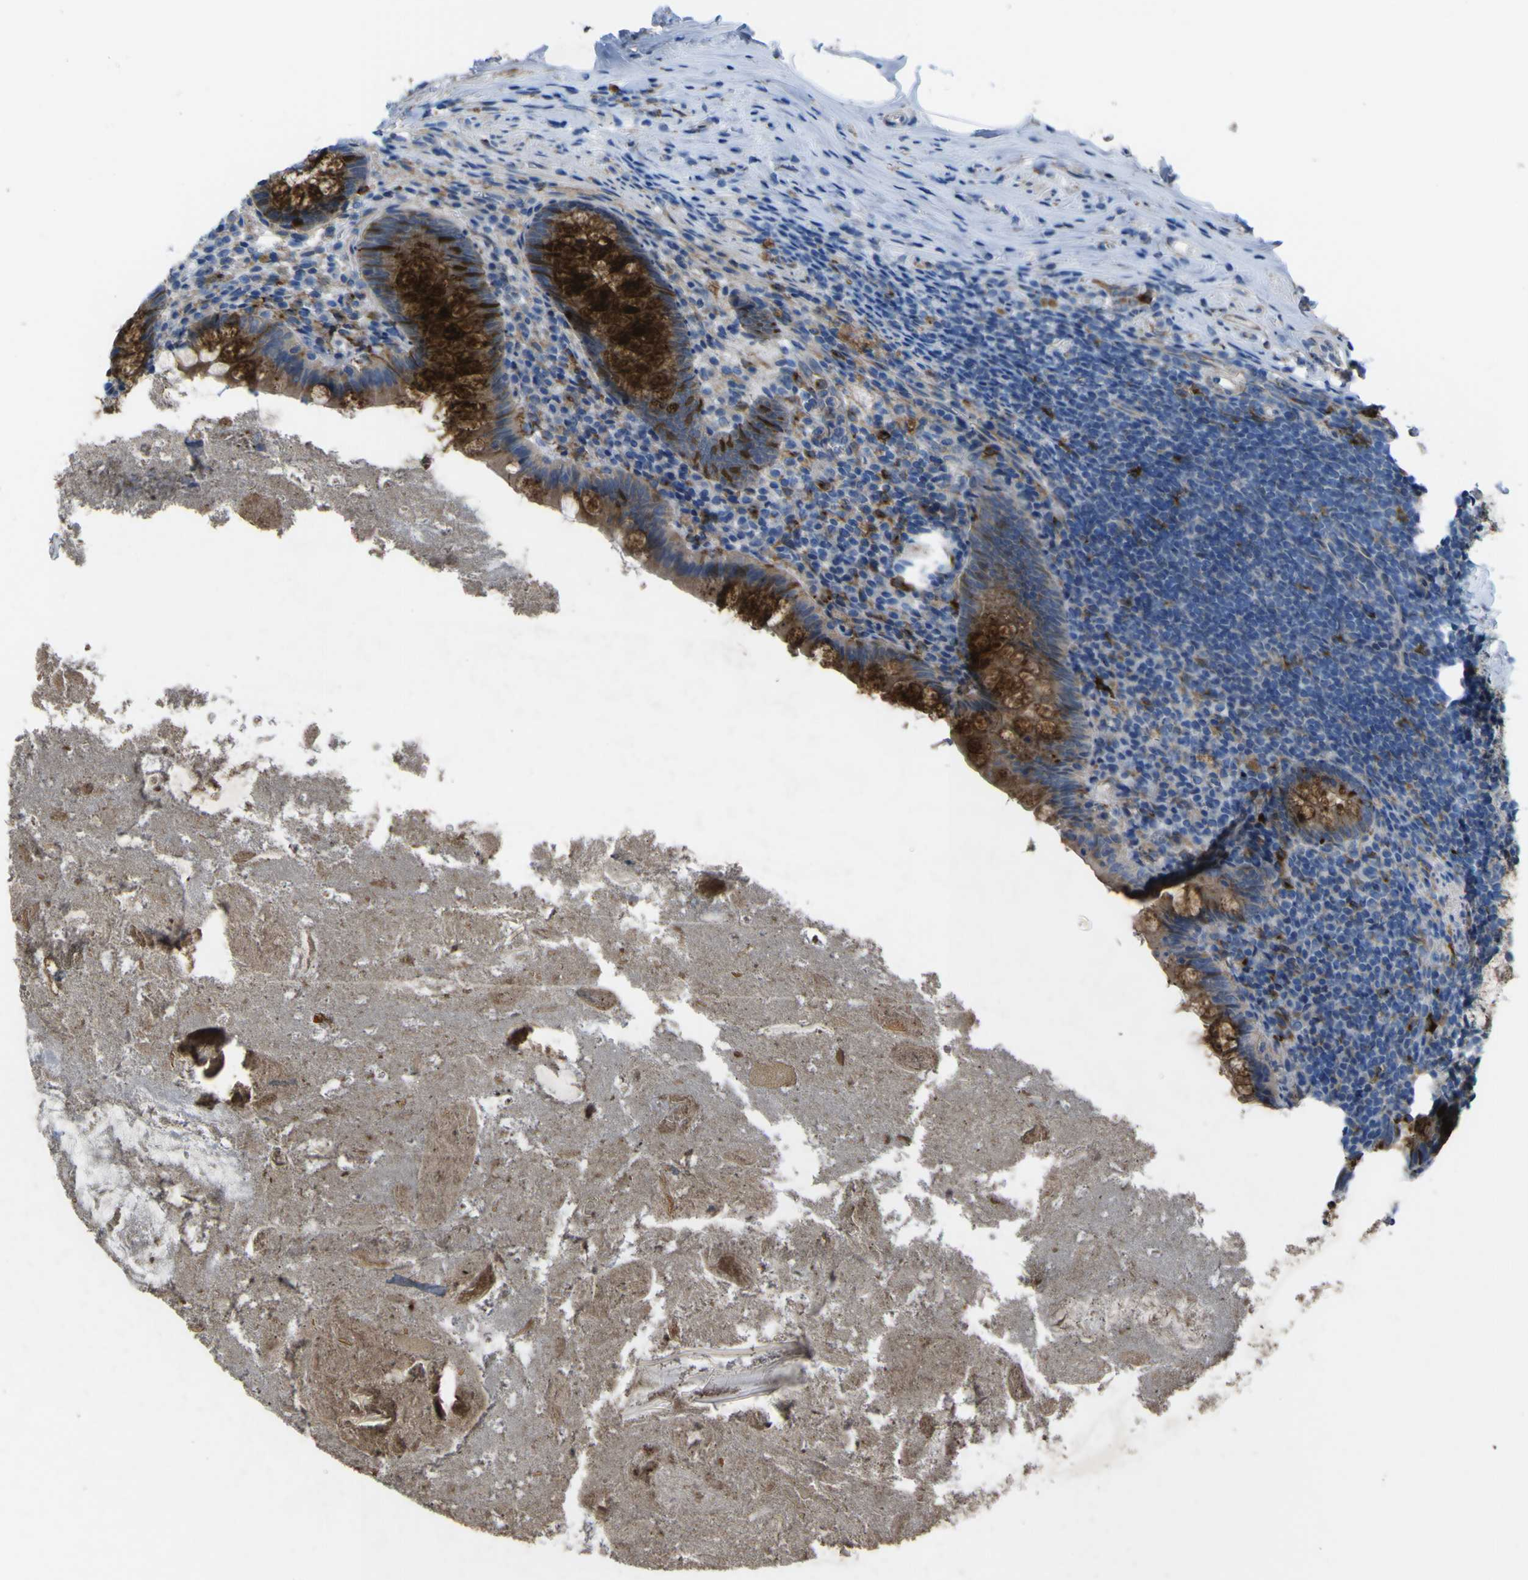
{"staining": {"intensity": "strong", "quantity": "25%-75%", "location": "cytoplasmic/membranous,nuclear"}, "tissue": "appendix", "cell_type": "Glandular cells", "image_type": "normal", "snomed": [{"axis": "morphology", "description": "Normal tissue, NOS"}, {"axis": "topography", "description": "Appendix"}], "caption": "A brown stain labels strong cytoplasmic/membranous,nuclear staining of a protein in glandular cells of normal appendix.", "gene": "CST3", "patient": {"sex": "male", "age": 52}}